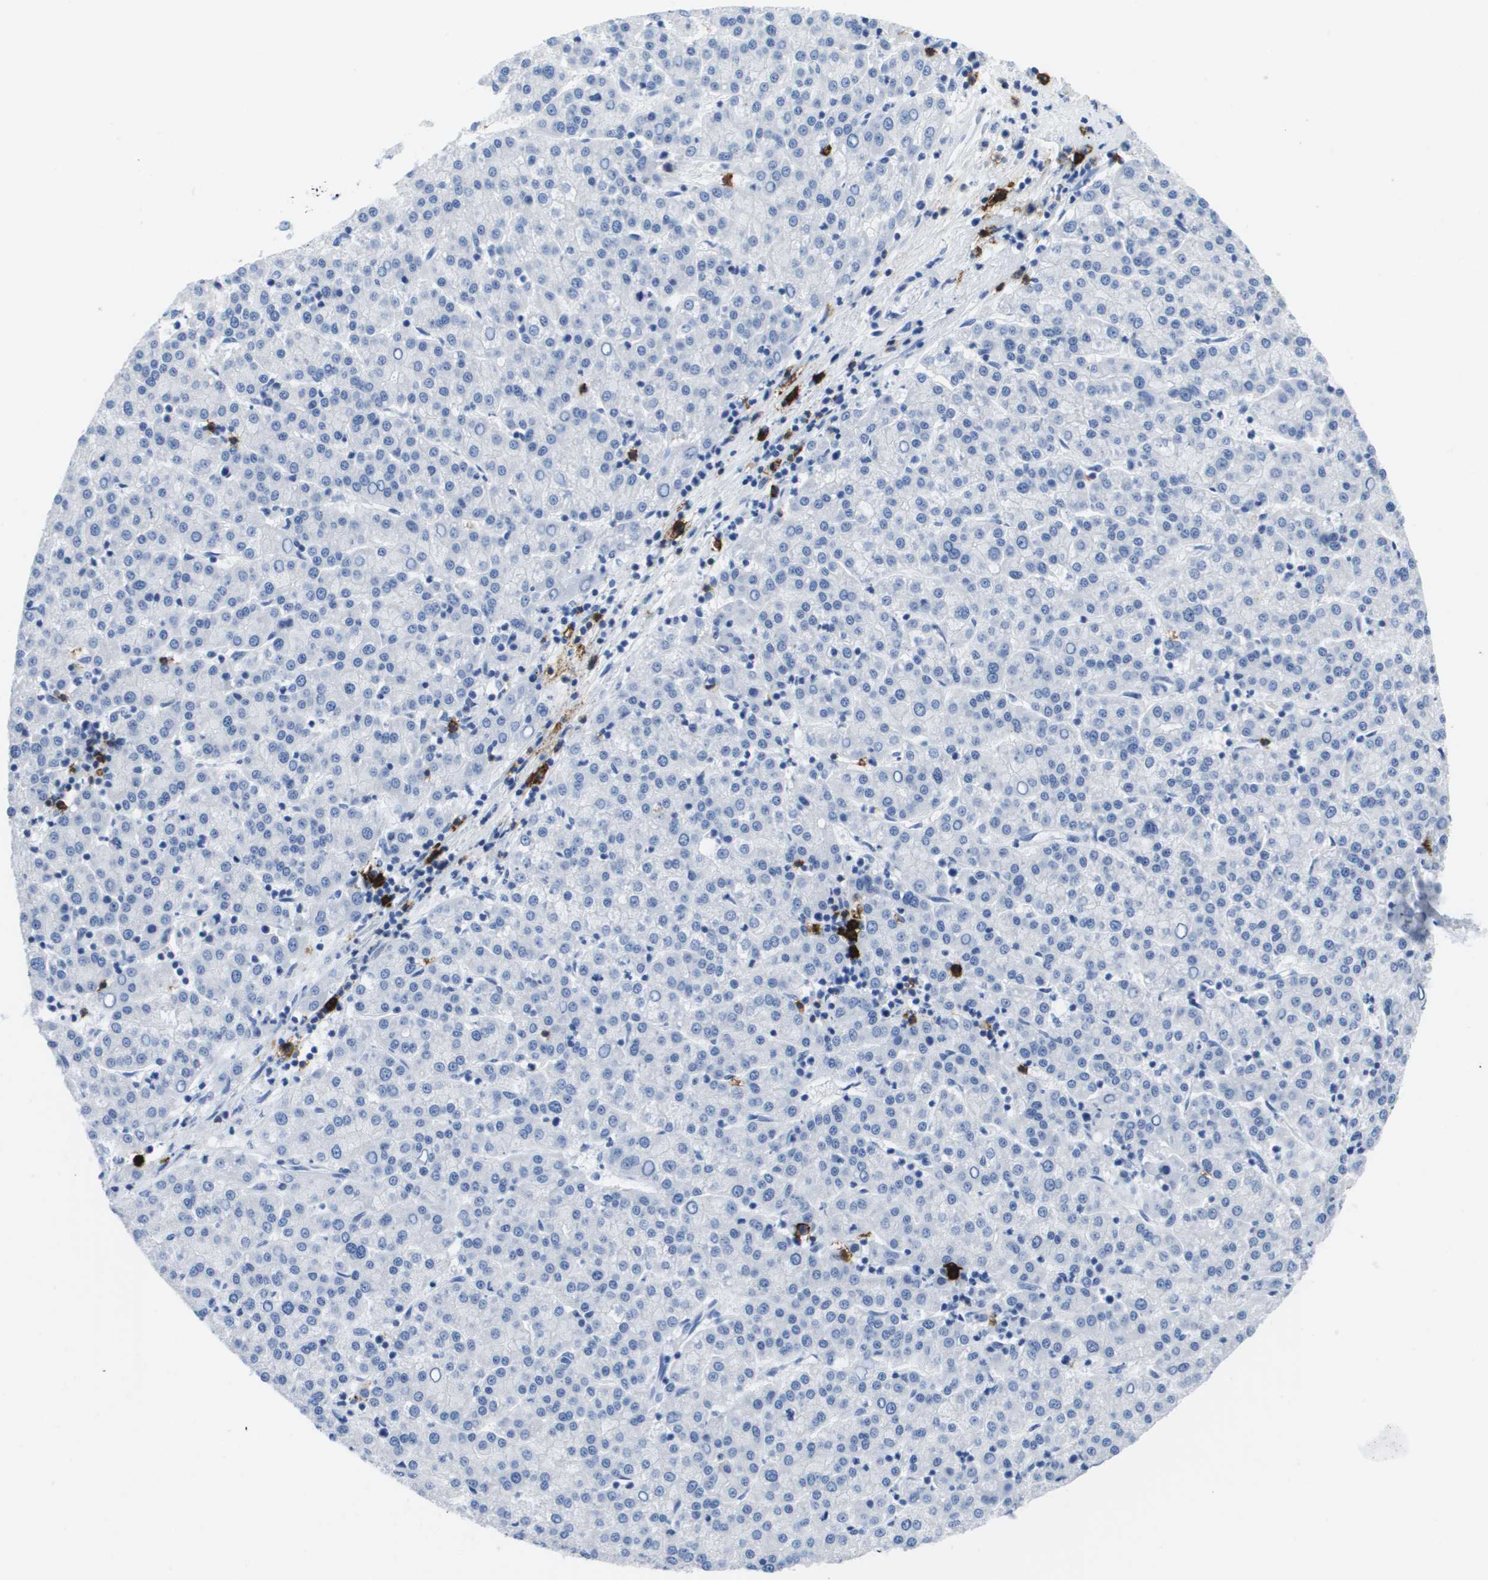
{"staining": {"intensity": "negative", "quantity": "none", "location": "none"}, "tissue": "liver cancer", "cell_type": "Tumor cells", "image_type": "cancer", "snomed": [{"axis": "morphology", "description": "Carcinoma, Hepatocellular, NOS"}, {"axis": "topography", "description": "Liver"}], "caption": "Human hepatocellular carcinoma (liver) stained for a protein using immunohistochemistry (IHC) reveals no positivity in tumor cells.", "gene": "MS4A1", "patient": {"sex": "female", "age": 58}}